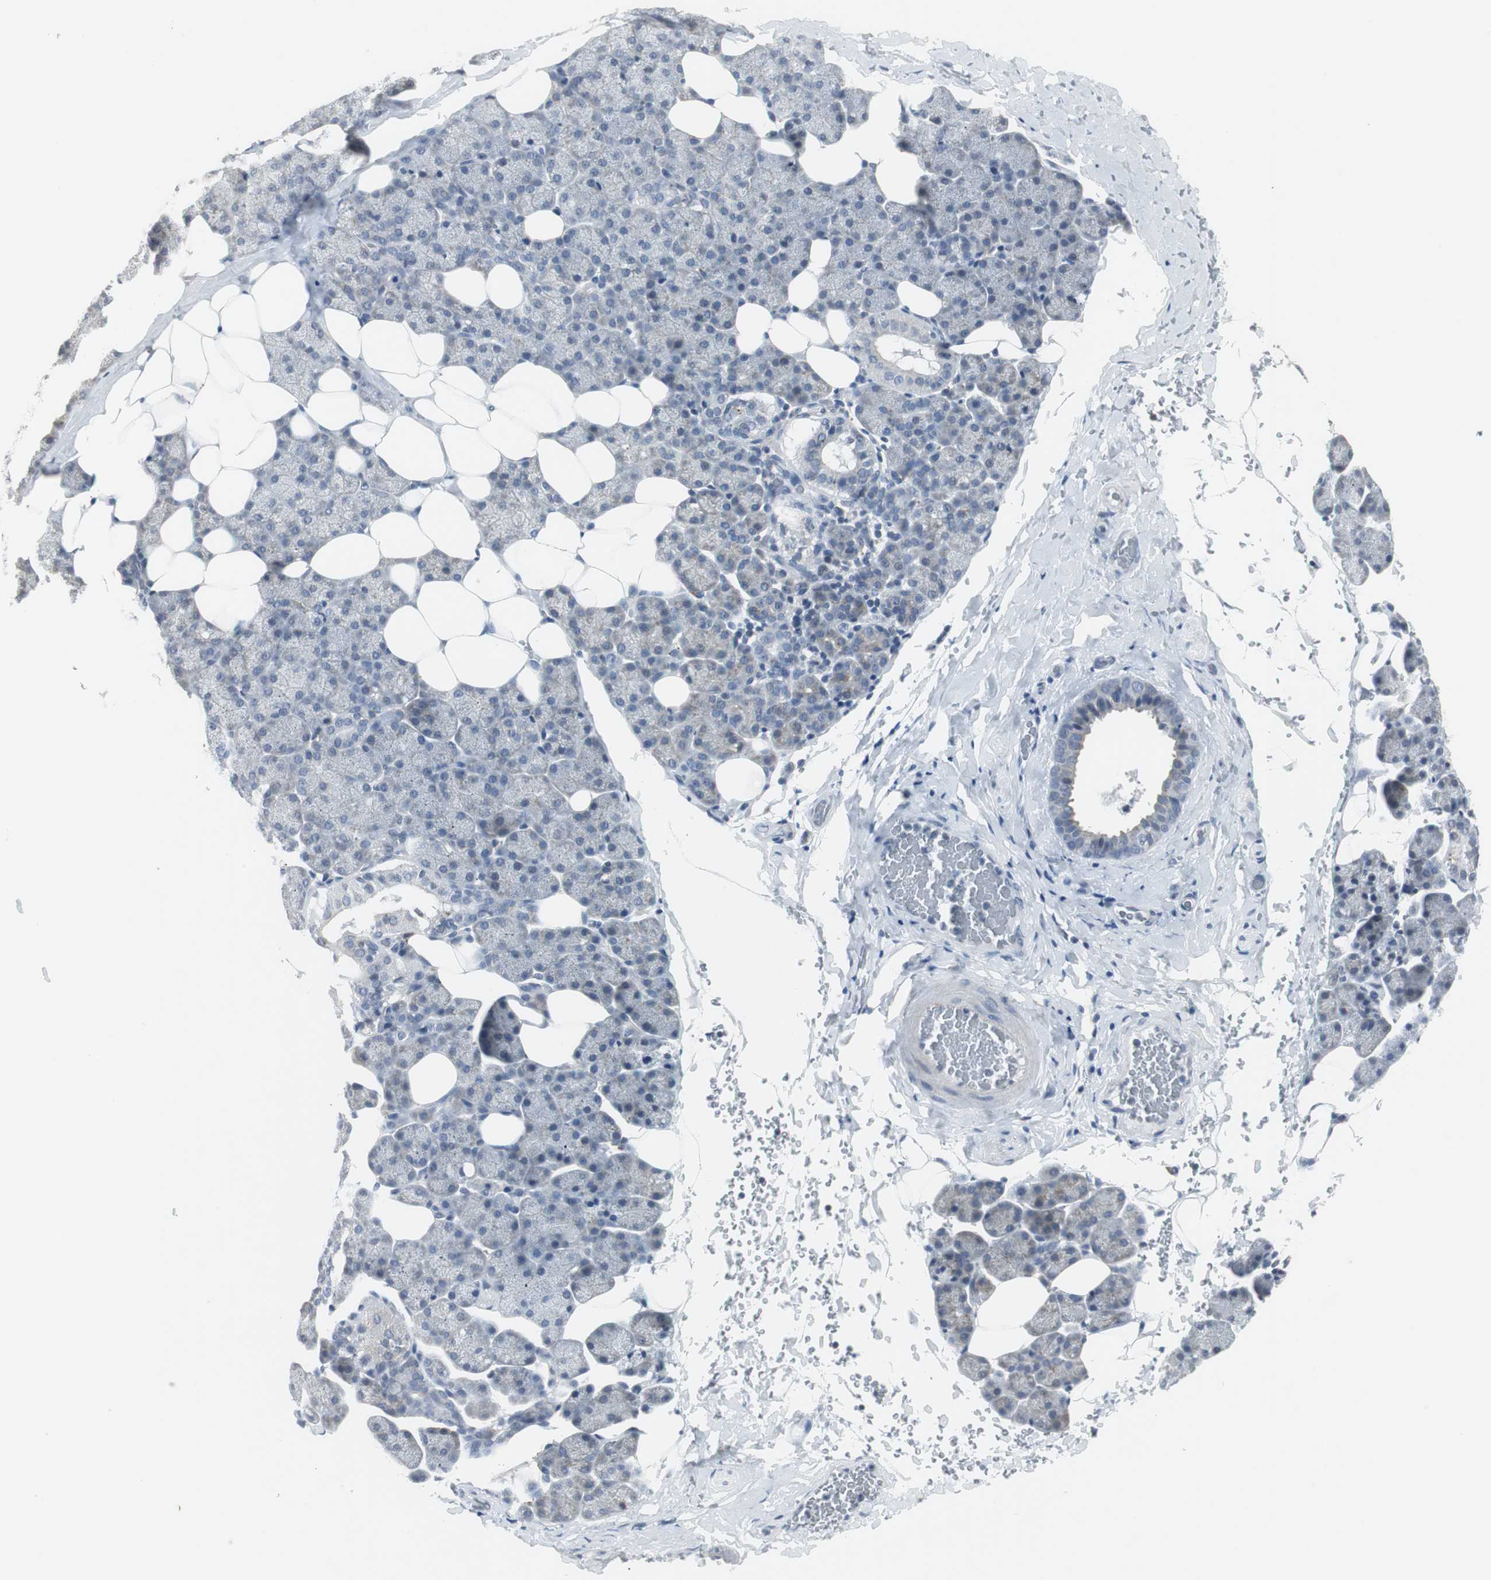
{"staining": {"intensity": "moderate", "quantity": "25%-75%", "location": "cytoplasmic/membranous"}, "tissue": "salivary gland", "cell_type": "Glandular cells", "image_type": "normal", "snomed": [{"axis": "morphology", "description": "Normal tissue, NOS"}, {"axis": "topography", "description": "Lymph node"}, {"axis": "topography", "description": "Salivary gland"}], "caption": "The micrograph demonstrates staining of unremarkable salivary gland, revealing moderate cytoplasmic/membranous protein positivity (brown color) within glandular cells.", "gene": "NLGN1", "patient": {"sex": "male", "age": 8}}